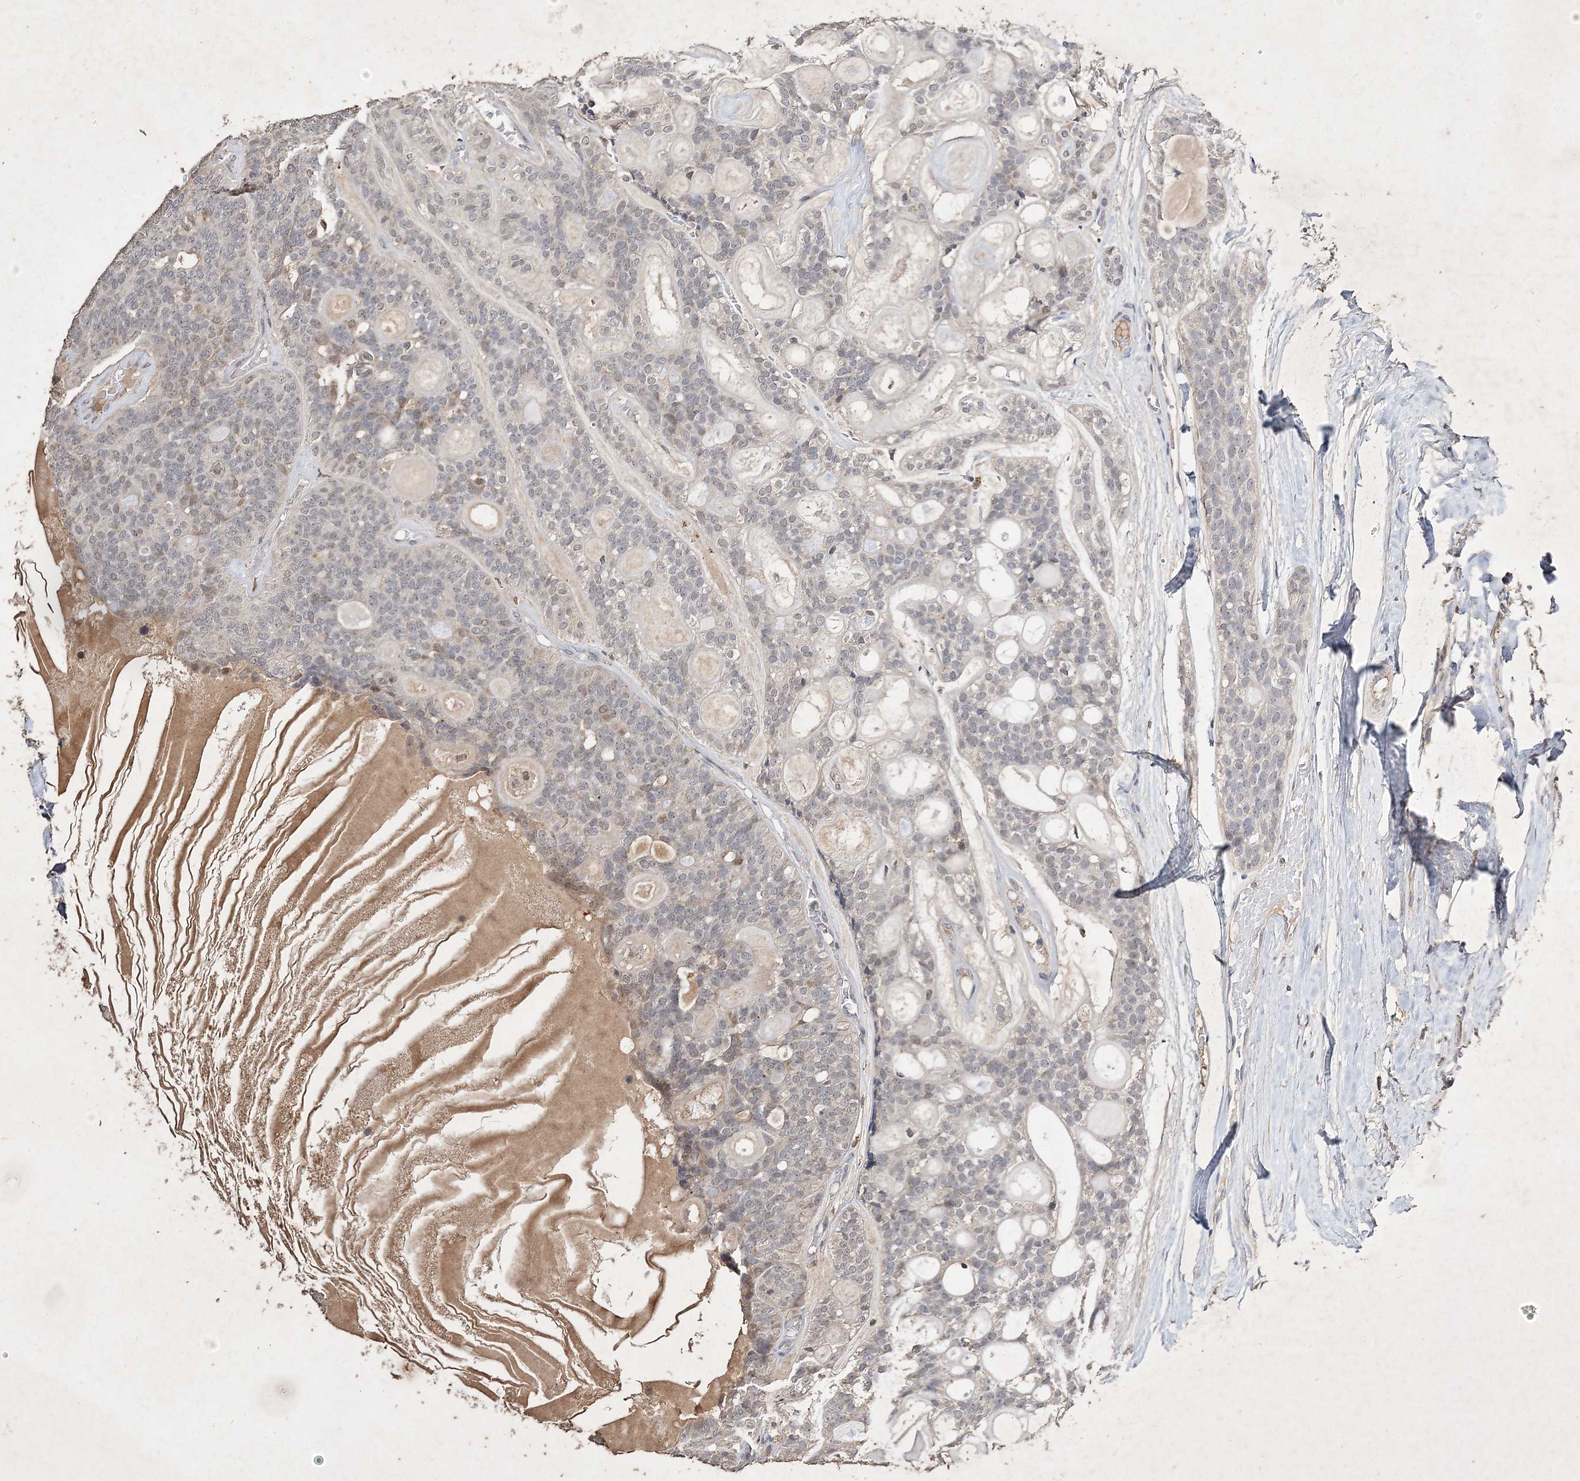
{"staining": {"intensity": "negative", "quantity": "none", "location": "none"}, "tissue": "head and neck cancer", "cell_type": "Tumor cells", "image_type": "cancer", "snomed": [{"axis": "morphology", "description": "Adenocarcinoma, NOS"}, {"axis": "topography", "description": "Head-Neck"}], "caption": "This photomicrograph is of adenocarcinoma (head and neck) stained with immunohistochemistry to label a protein in brown with the nuclei are counter-stained blue. There is no positivity in tumor cells.", "gene": "C3orf38", "patient": {"sex": "male", "age": 66}}